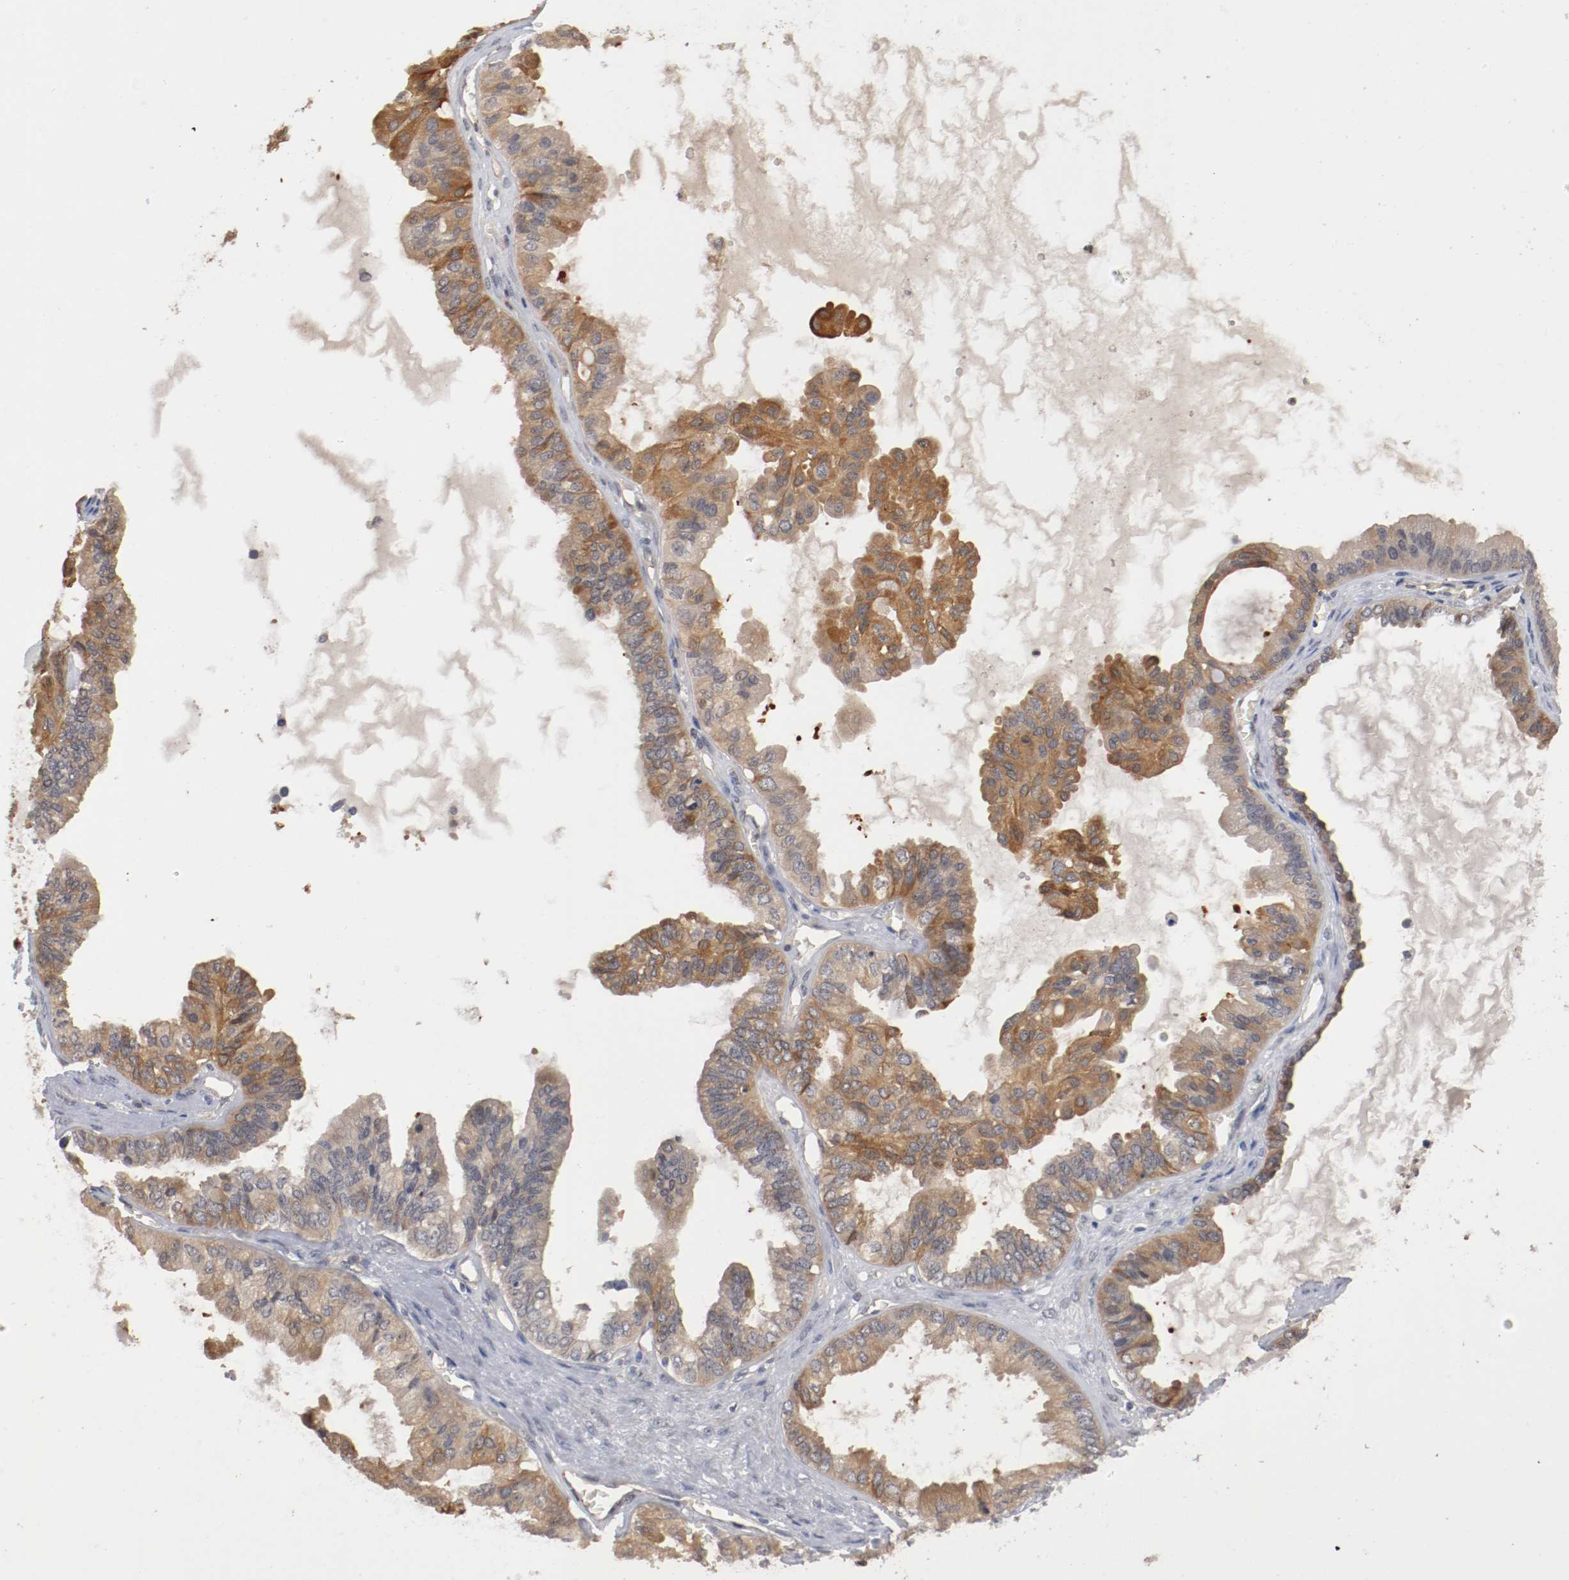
{"staining": {"intensity": "moderate", "quantity": ">75%", "location": "cytoplasmic/membranous"}, "tissue": "ovarian cancer", "cell_type": "Tumor cells", "image_type": "cancer", "snomed": [{"axis": "morphology", "description": "Carcinoma, NOS"}, {"axis": "morphology", "description": "Carcinoma, endometroid"}, {"axis": "topography", "description": "Ovary"}], "caption": "Protein staining of endometroid carcinoma (ovarian) tissue demonstrates moderate cytoplasmic/membranous positivity in approximately >75% of tumor cells. (DAB = brown stain, brightfield microscopy at high magnification).", "gene": "RBM23", "patient": {"sex": "female", "age": 50}}